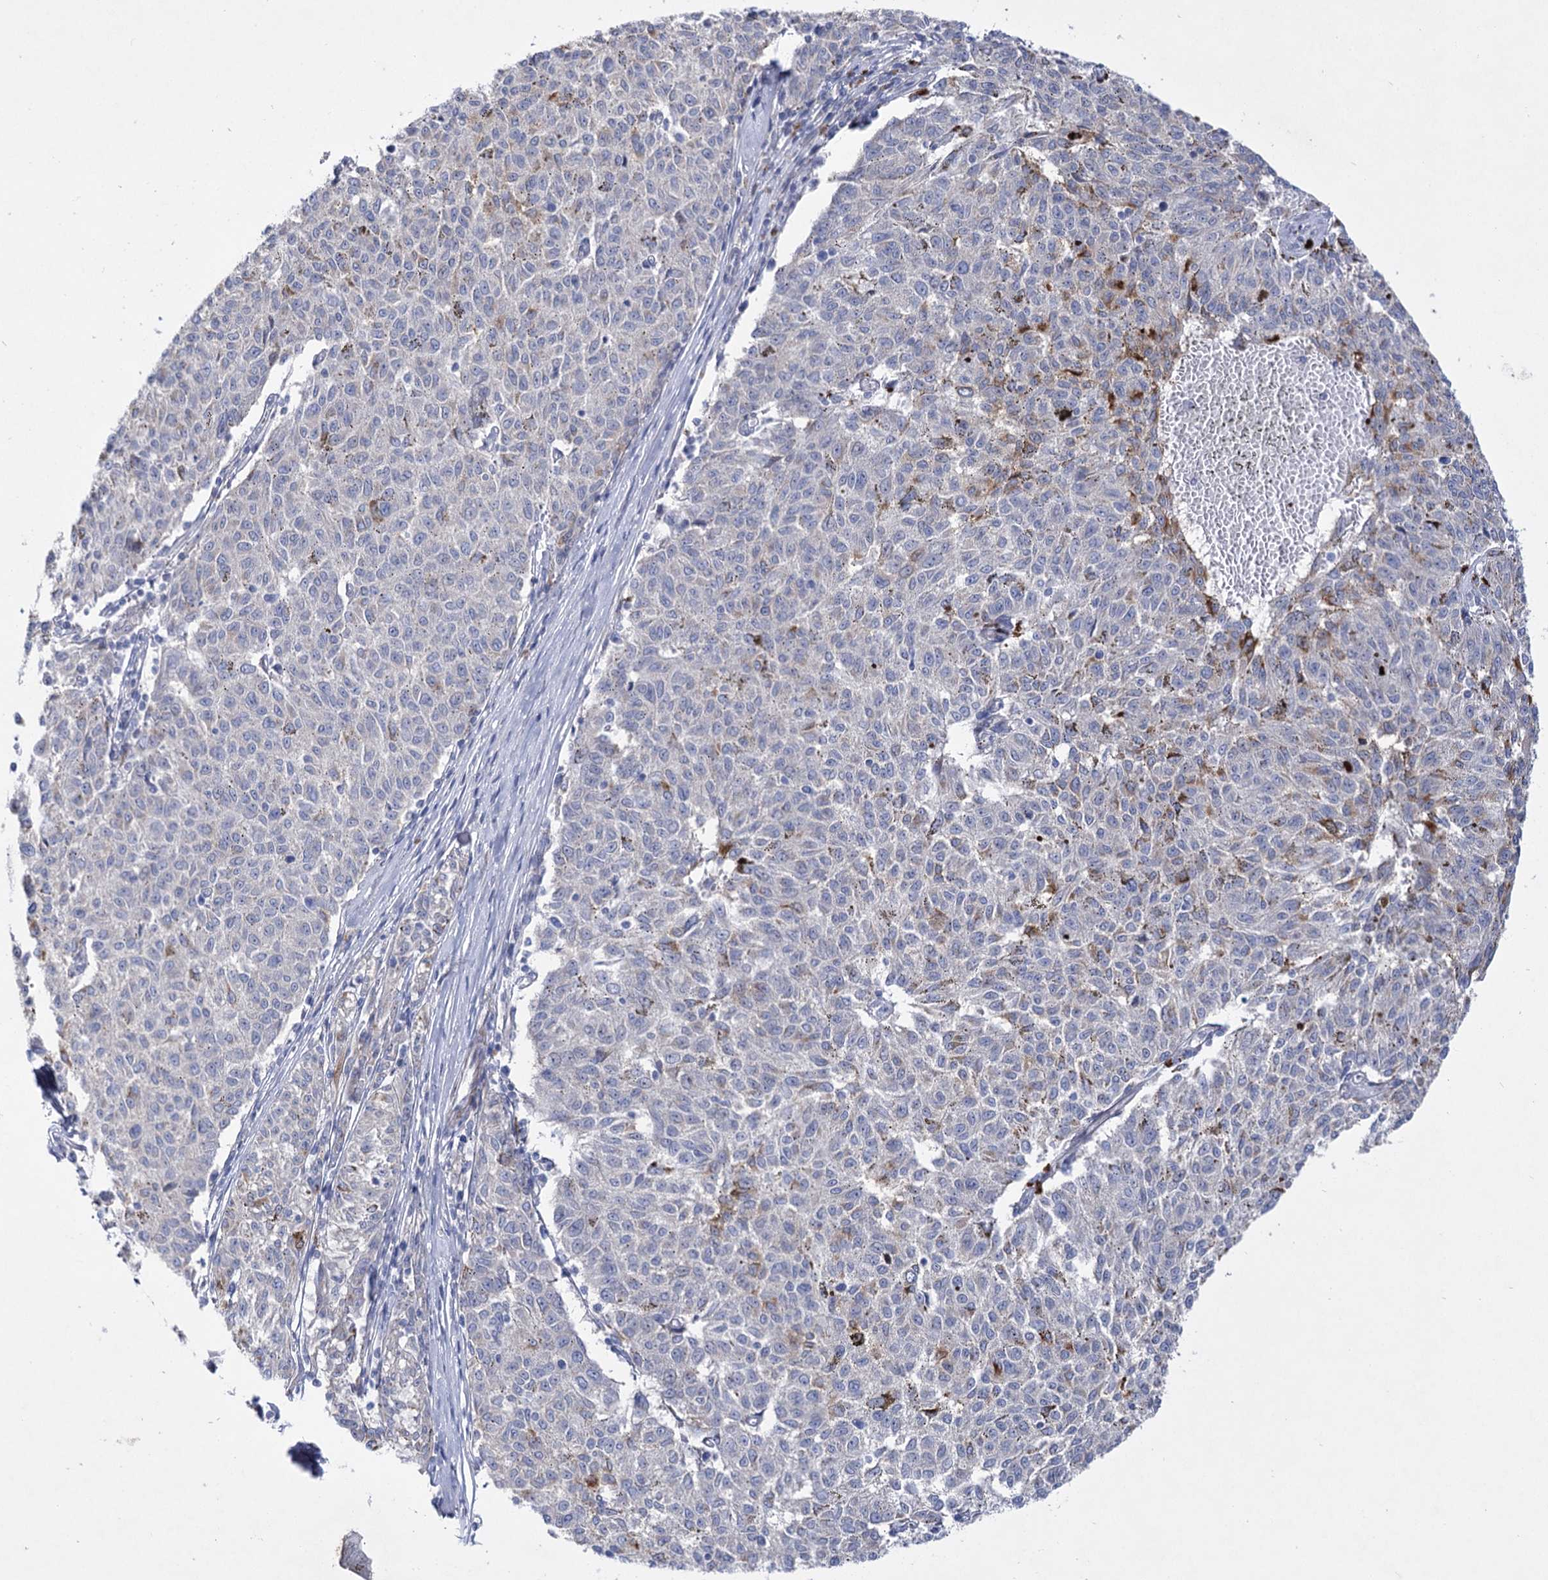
{"staining": {"intensity": "negative", "quantity": "none", "location": "none"}, "tissue": "melanoma", "cell_type": "Tumor cells", "image_type": "cancer", "snomed": [{"axis": "morphology", "description": "Malignant melanoma, NOS"}, {"axis": "topography", "description": "Skin"}], "caption": "Melanoma stained for a protein using immunohistochemistry (IHC) exhibits no expression tumor cells.", "gene": "LRRC14B", "patient": {"sex": "female", "age": 72}}